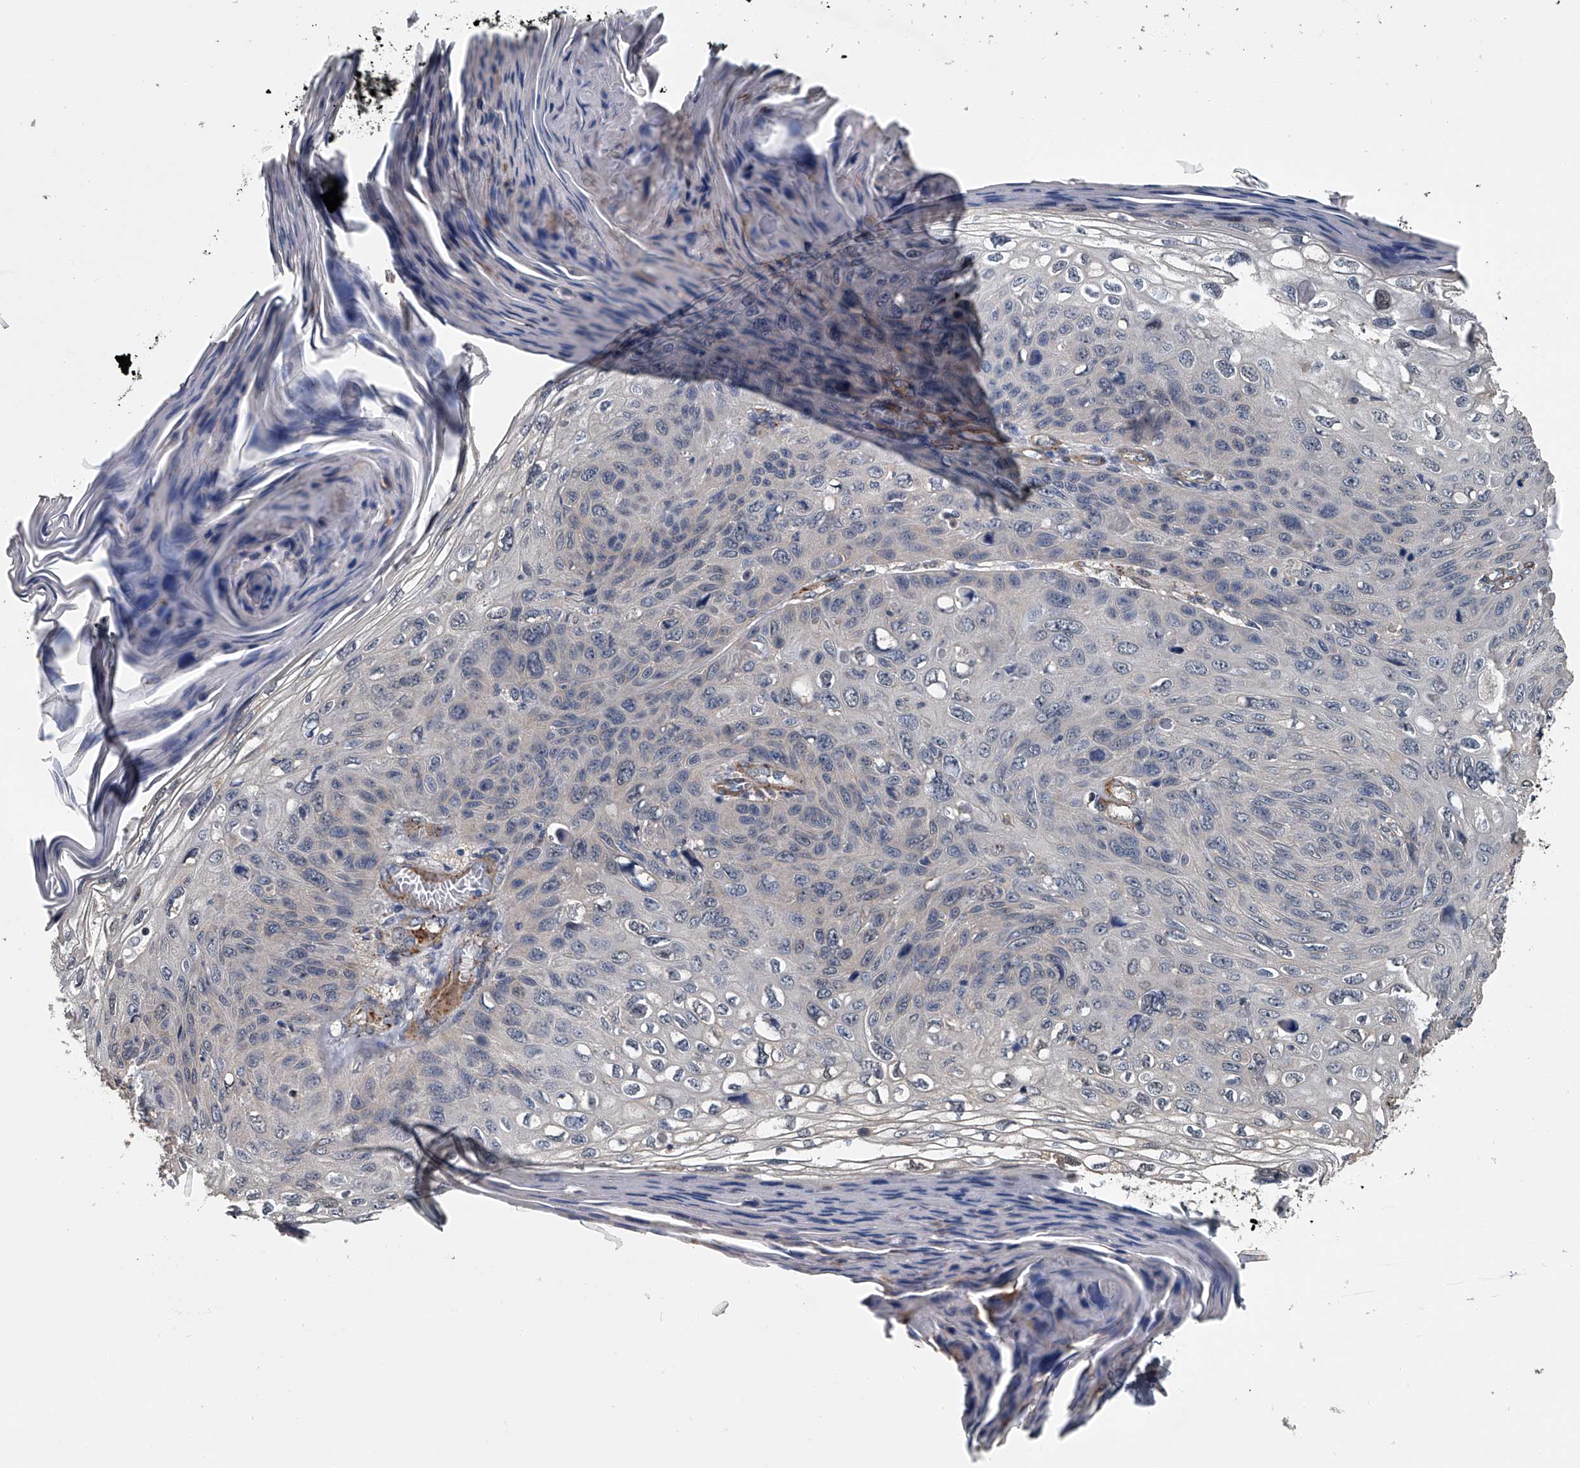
{"staining": {"intensity": "negative", "quantity": "none", "location": "none"}, "tissue": "skin cancer", "cell_type": "Tumor cells", "image_type": "cancer", "snomed": [{"axis": "morphology", "description": "Squamous cell carcinoma, NOS"}, {"axis": "topography", "description": "Skin"}], "caption": "DAB (3,3'-diaminobenzidine) immunohistochemical staining of human skin cancer (squamous cell carcinoma) demonstrates no significant staining in tumor cells.", "gene": "LDLRAD2", "patient": {"sex": "female", "age": 90}}